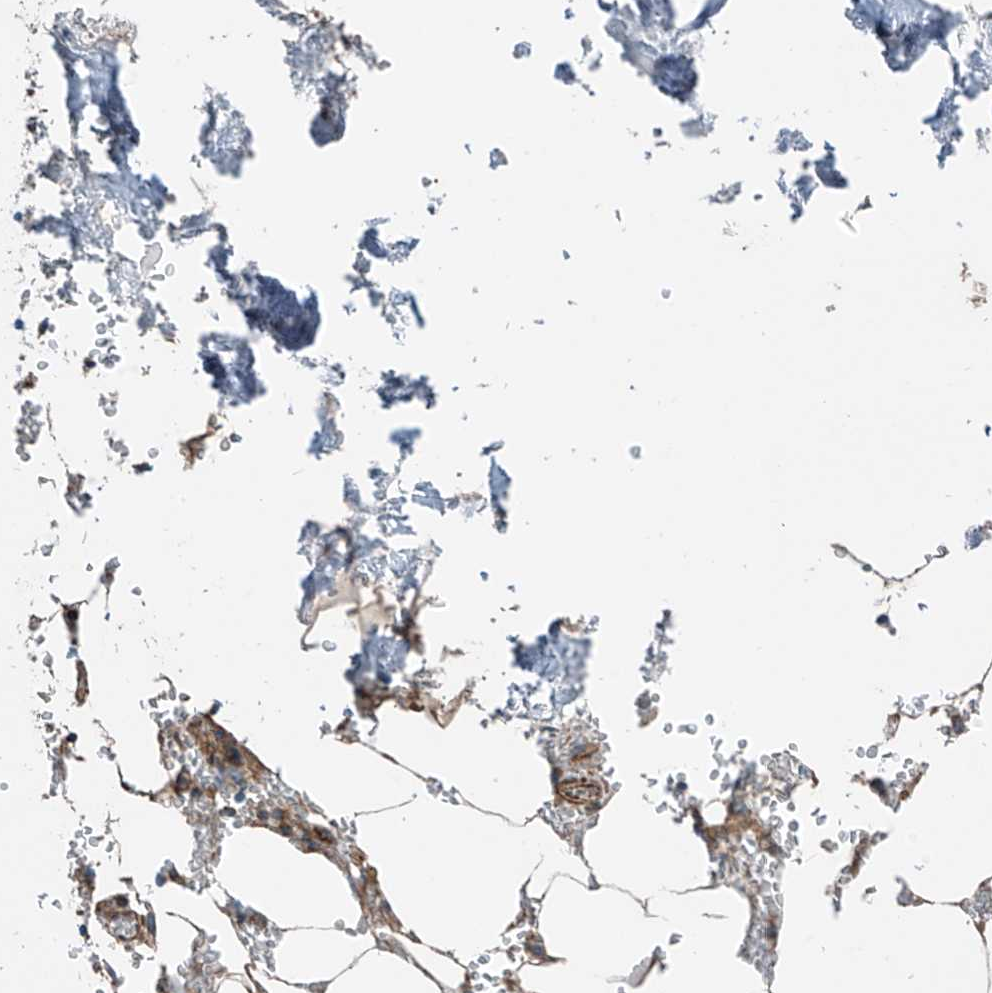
{"staining": {"intensity": "moderate", "quantity": "25%-75%", "location": "cytoplasmic/membranous"}, "tissue": "bone marrow", "cell_type": "Hematopoietic cells", "image_type": "normal", "snomed": [{"axis": "morphology", "description": "Normal tissue, NOS"}, {"axis": "topography", "description": "Bone marrow"}], "caption": "Immunohistochemistry (IHC) of unremarkable bone marrow exhibits medium levels of moderate cytoplasmic/membranous expression in approximately 25%-75% of hematopoietic cells. Using DAB (3,3'-diaminobenzidine) (brown) and hematoxylin (blue) stains, captured at high magnification using brightfield microscopy.", "gene": "SLC1A5", "patient": {"sex": "male", "age": 70}}